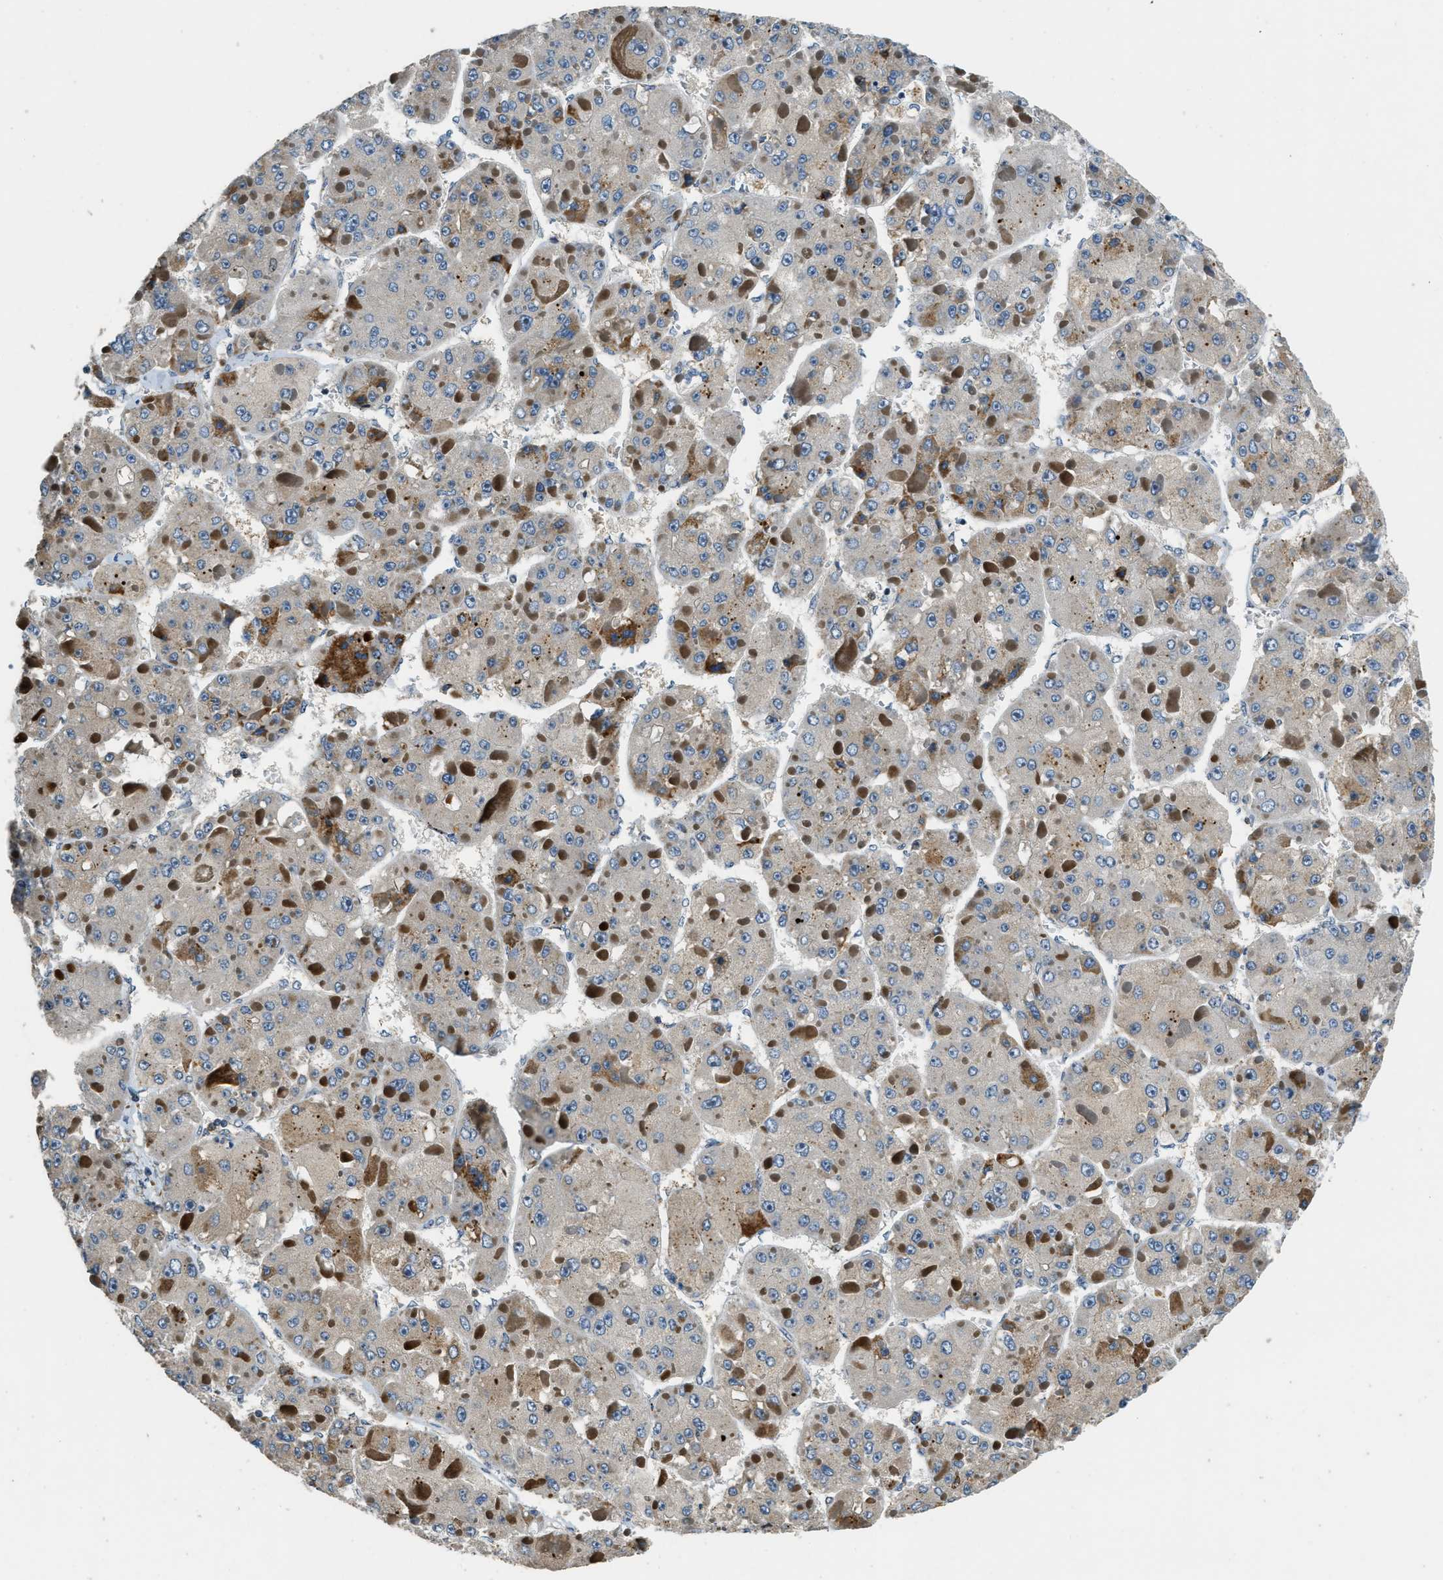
{"staining": {"intensity": "negative", "quantity": "none", "location": "none"}, "tissue": "liver cancer", "cell_type": "Tumor cells", "image_type": "cancer", "snomed": [{"axis": "morphology", "description": "Carcinoma, Hepatocellular, NOS"}, {"axis": "topography", "description": "Liver"}], "caption": "This is an immunohistochemistry (IHC) photomicrograph of human hepatocellular carcinoma (liver). There is no expression in tumor cells.", "gene": "HERC2", "patient": {"sex": "female", "age": 73}}